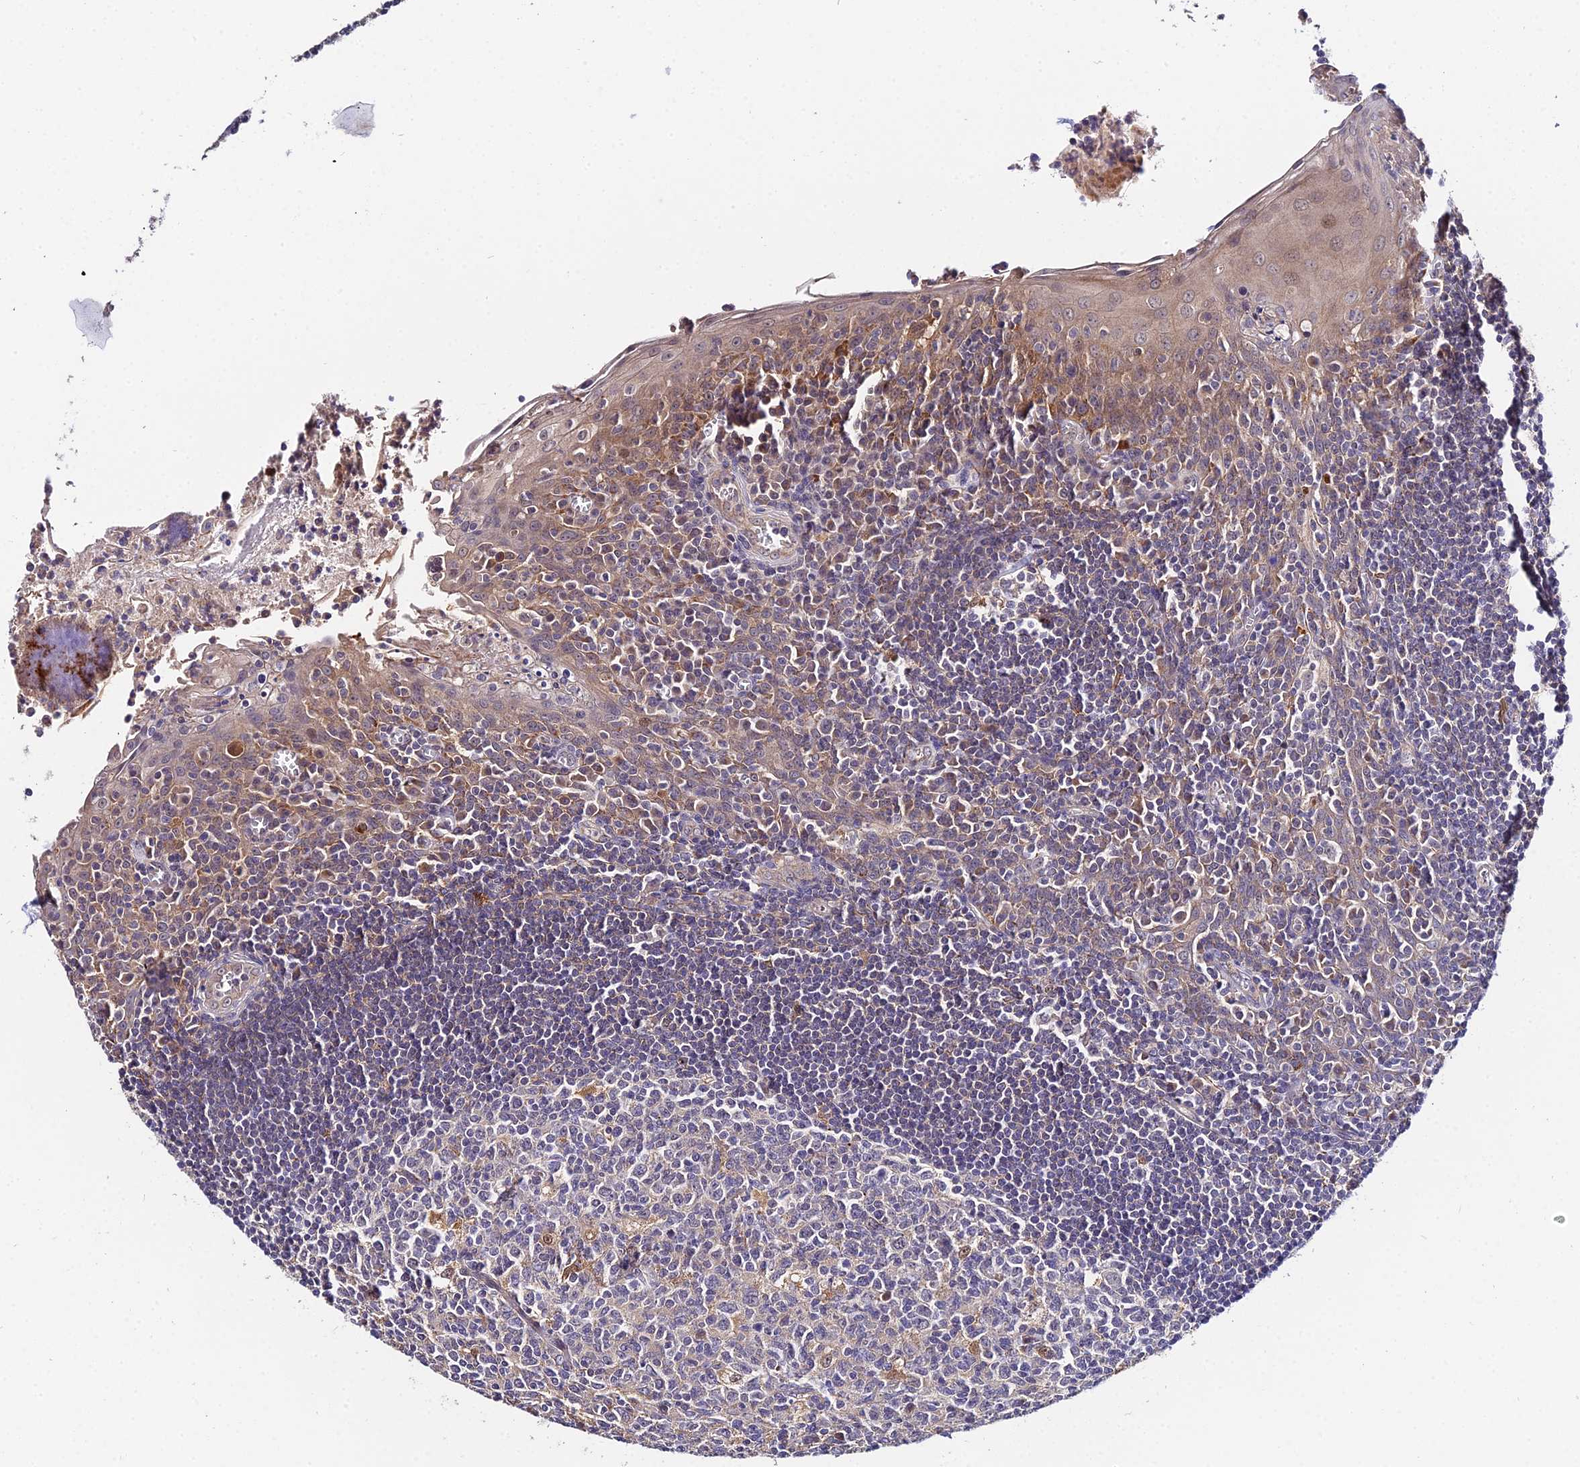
{"staining": {"intensity": "moderate", "quantity": "<25%", "location": "cytoplasmic/membranous"}, "tissue": "tonsil", "cell_type": "Germinal center cells", "image_type": "normal", "snomed": [{"axis": "morphology", "description": "Normal tissue, NOS"}, {"axis": "topography", "description": "Tonsil"}], "caption": "Brown immunohistochemical staining in normal human tonsil reveals moderate cytoplasmic/membranous positivity in approximately <25% of germinal center cells.", "gene": "ZBED8", "patient": {"sex": "male", "age": 27}}